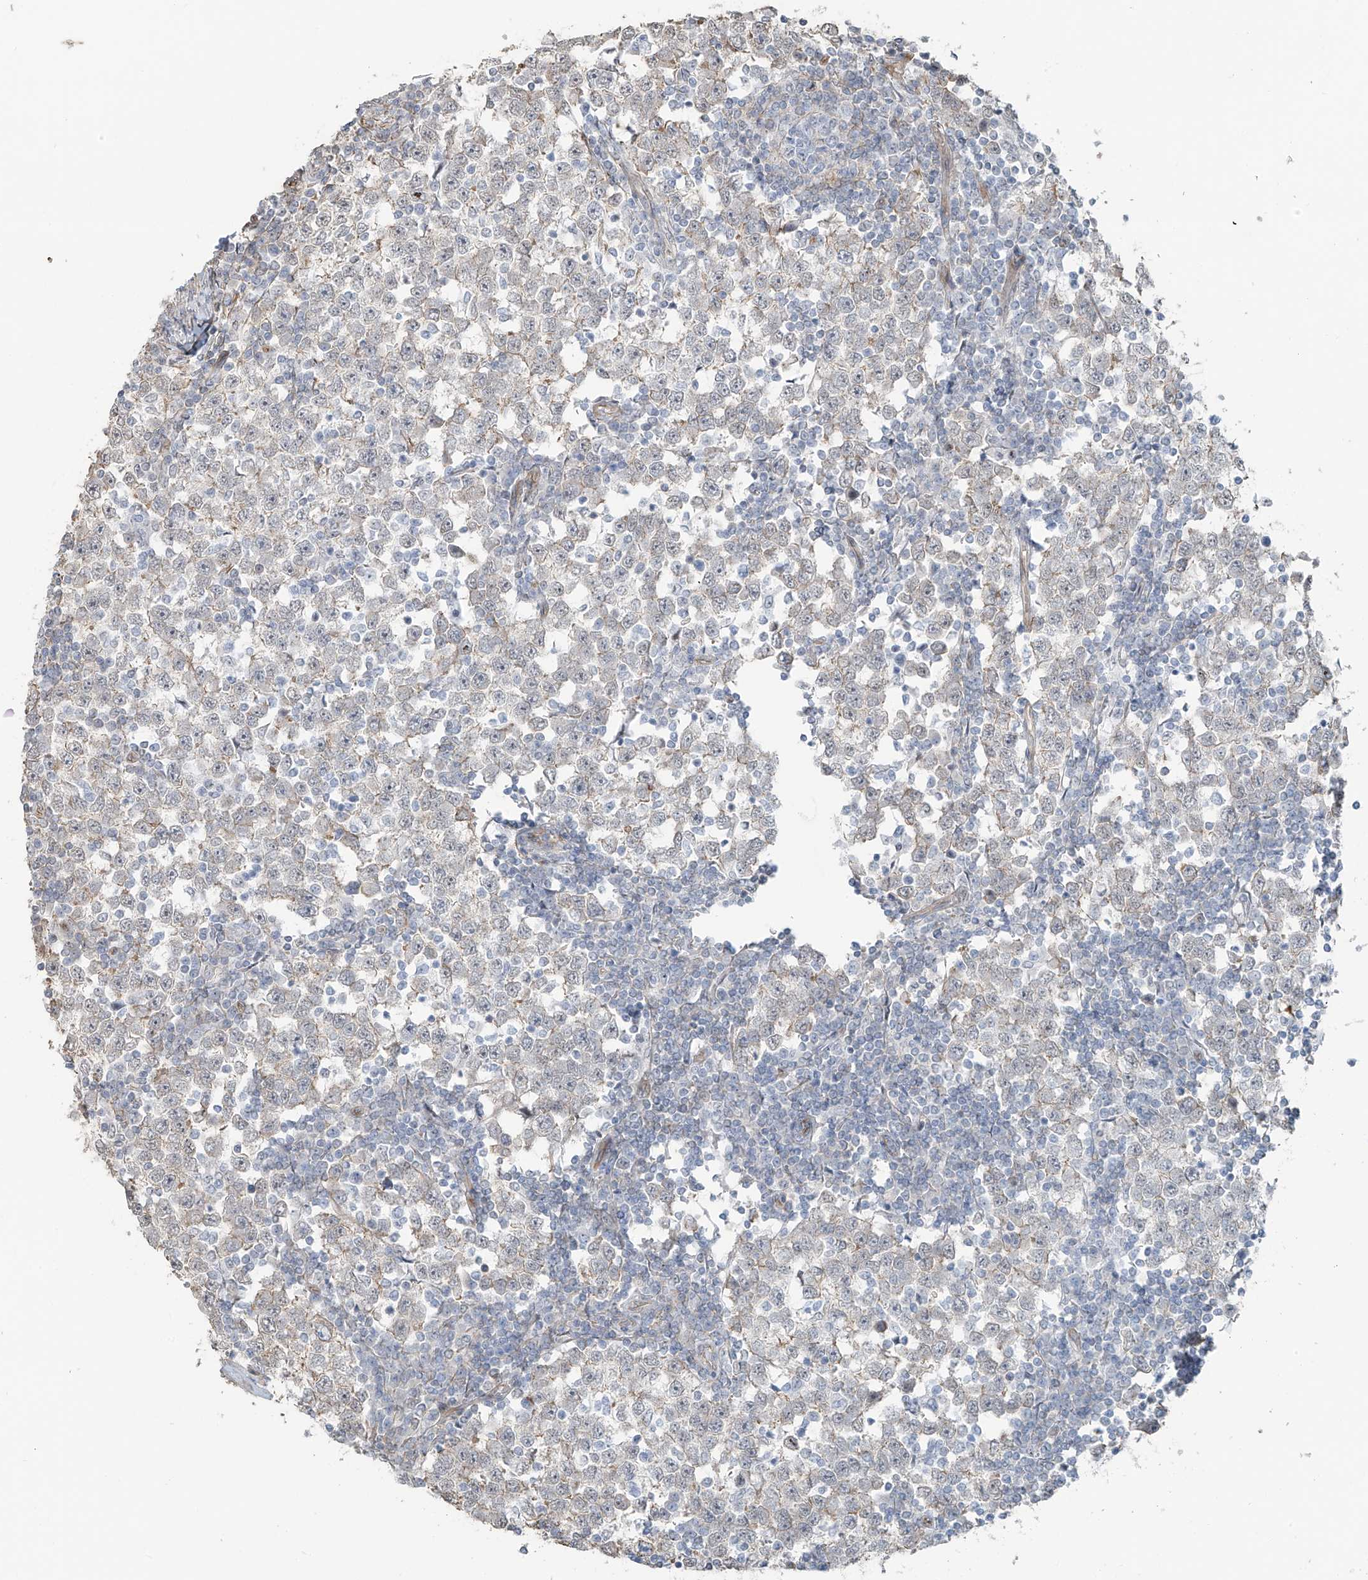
{"staining": {"intensity": "negative", "quantity": "none", "location": "none"}, "tissue": "testis cancer", "cell_type": "Tumor cells", "image_type": "cancer", "snomed": [{"axis": "morphology", "description": "Seminoma, NOS"}, {"axis": "topography", "description": "Testis"}], "caption": "Testis cancer (seminoma) was stained to show a protein in brown. There is no significant expression in tumor cells.", "gene": "TUBE1", "patient": {"sex": "male", "age": 65}}